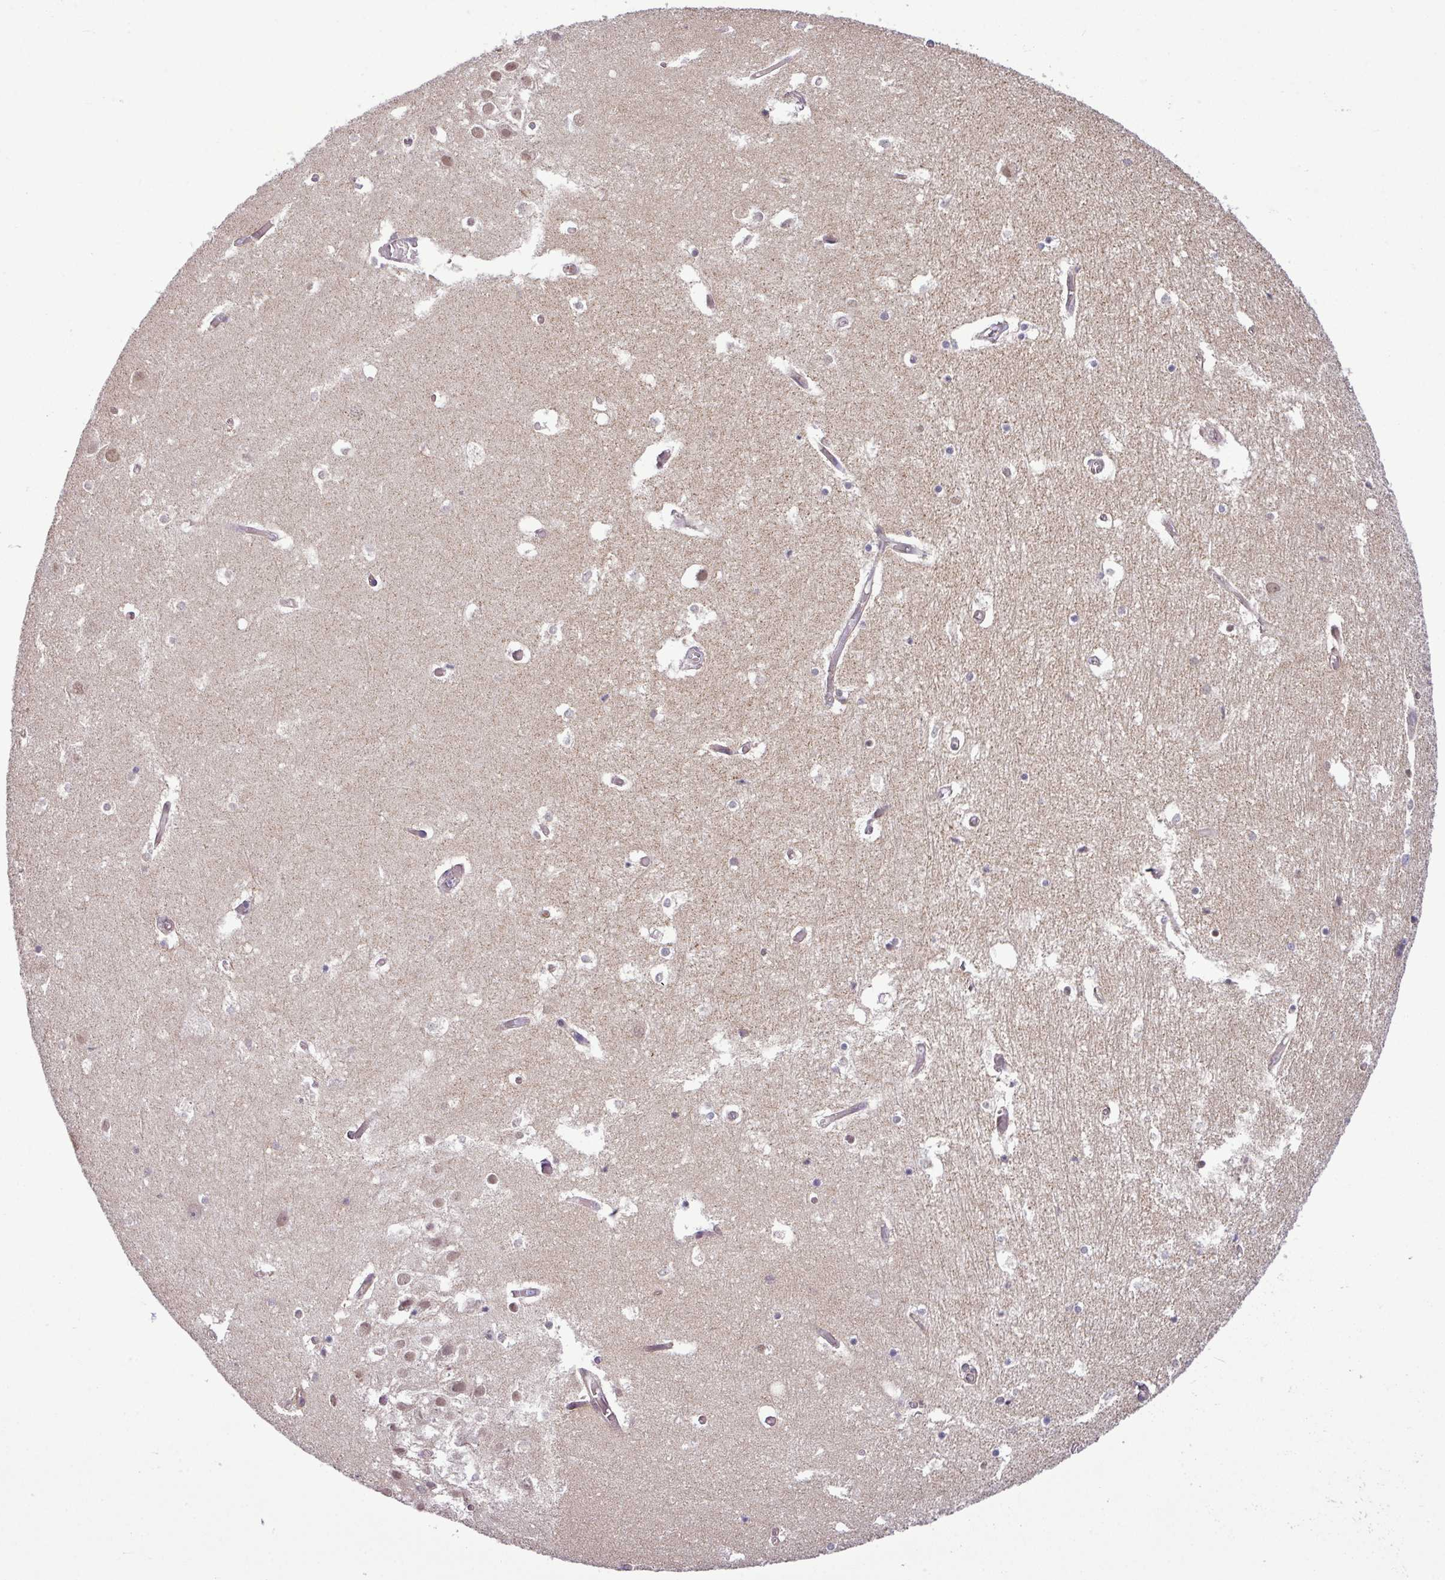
{"staining": {"intensity": "moderate", "quantity": "<25%", "location": "nuclear"}, "tissue": "hippocampus", "cell_type": "Glial cells", "image_type": "normal", "snomed": [{"axis": "morphology", "description": "Normal tissue, NOS"}, {"axis": "topography", "description": "Hippocampus"}], "caption": "Protein staining by immunohistochemistry (IHC) displays moderate nuclear positivity in about <25% of glial cells in benign hippocampus. (DAB IHC with brightfield microscopy, high magnification).", "gene": "ZNF217", "patient": {"sex": "female", "age": 52}}